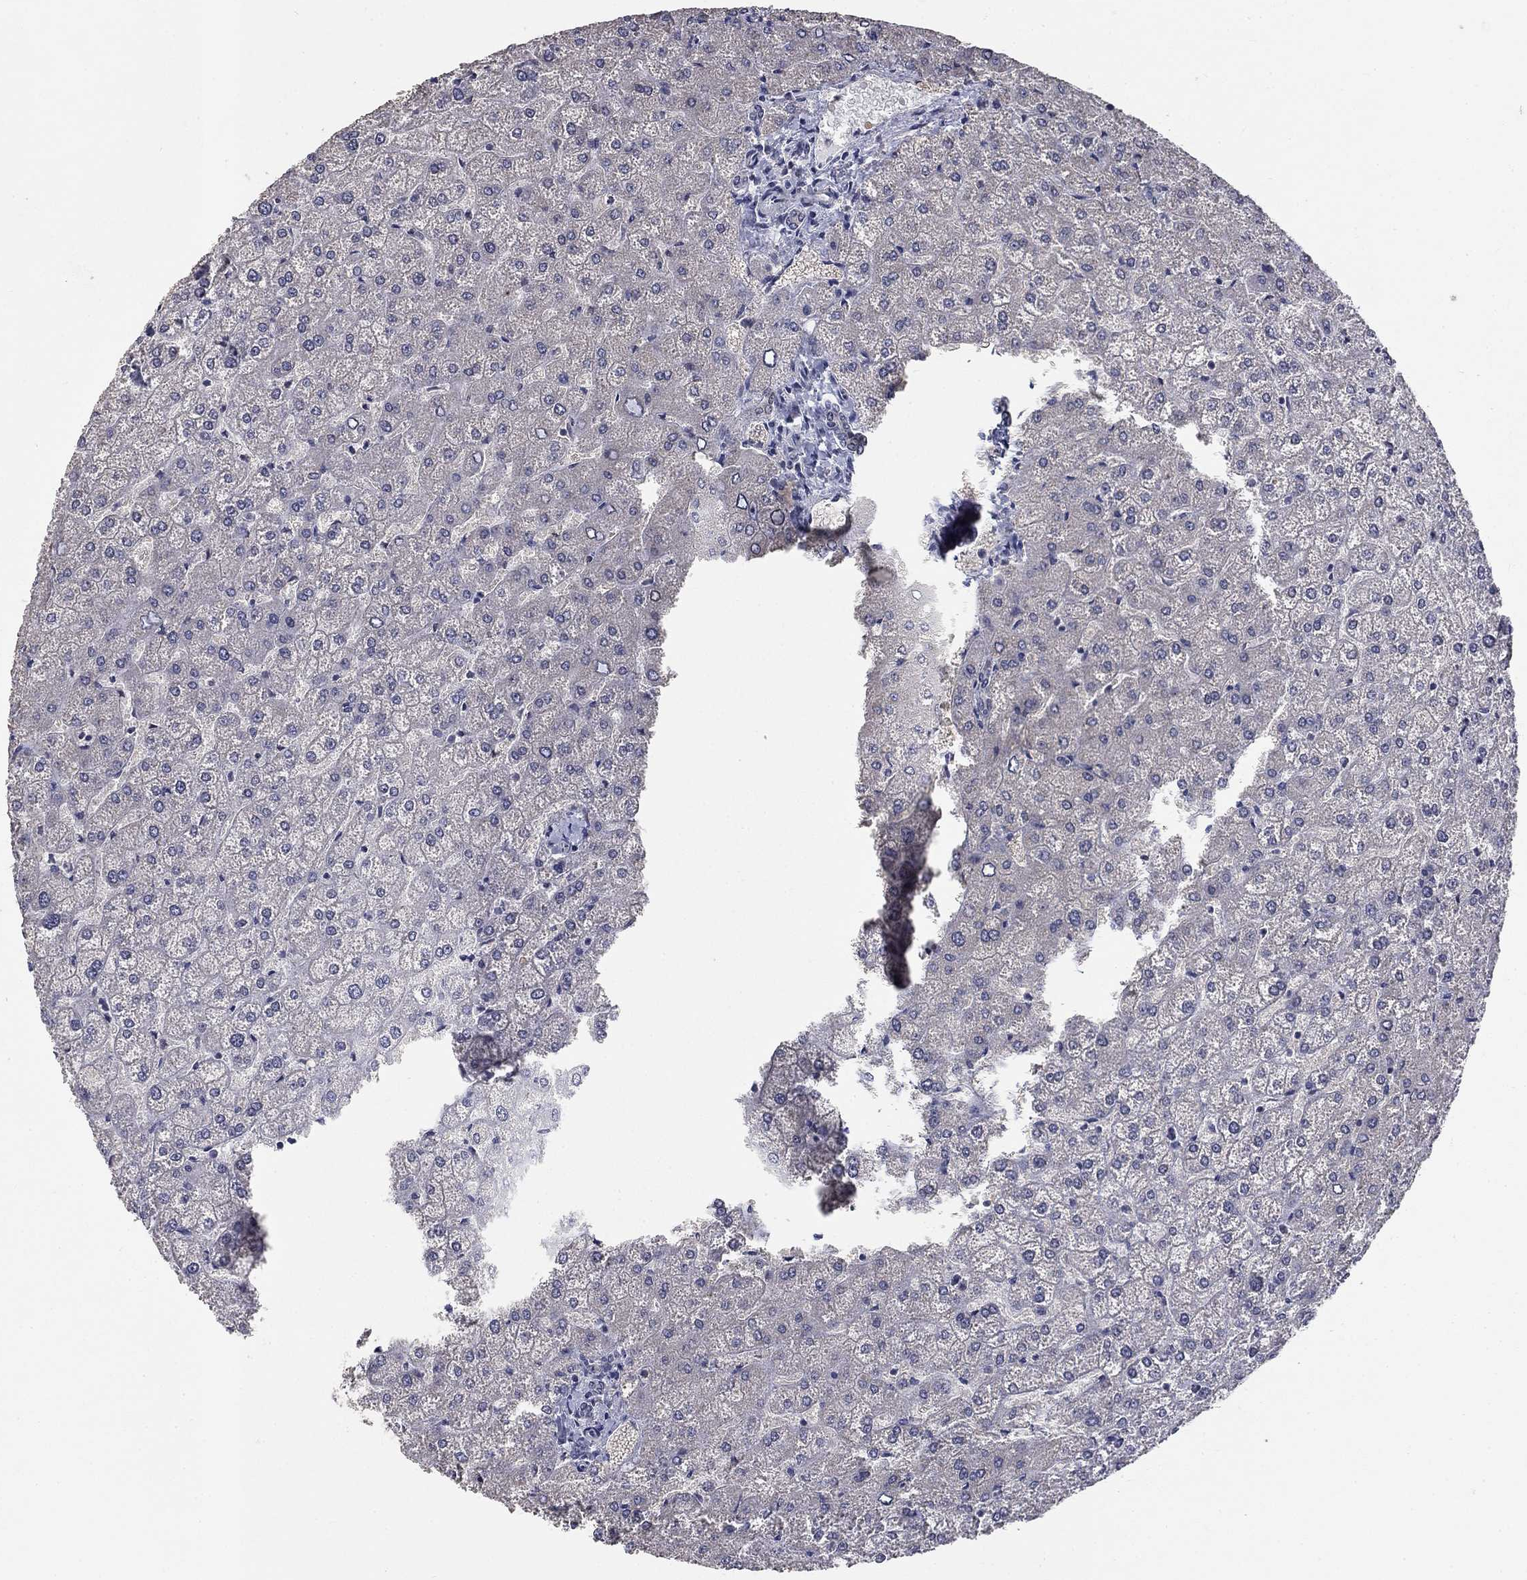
{"staining": {"intensity": "negative", "quantity": "none", "location": "none"}, "tissue": "liver", "cell_type": "Cholangiocytes", "image_type": "normal", "snomed": [{"axis": "morphology", "description": "Normal tissue, NOS"}, {"axis": "topography", "description": "Liver"}], "caption": "This is a image of immunohistochemistry staining of normal liver, which shows no positivity in cholangiocytes.", "gene": "SPATA33", "patient": {"sex": "female", "age": 32}}